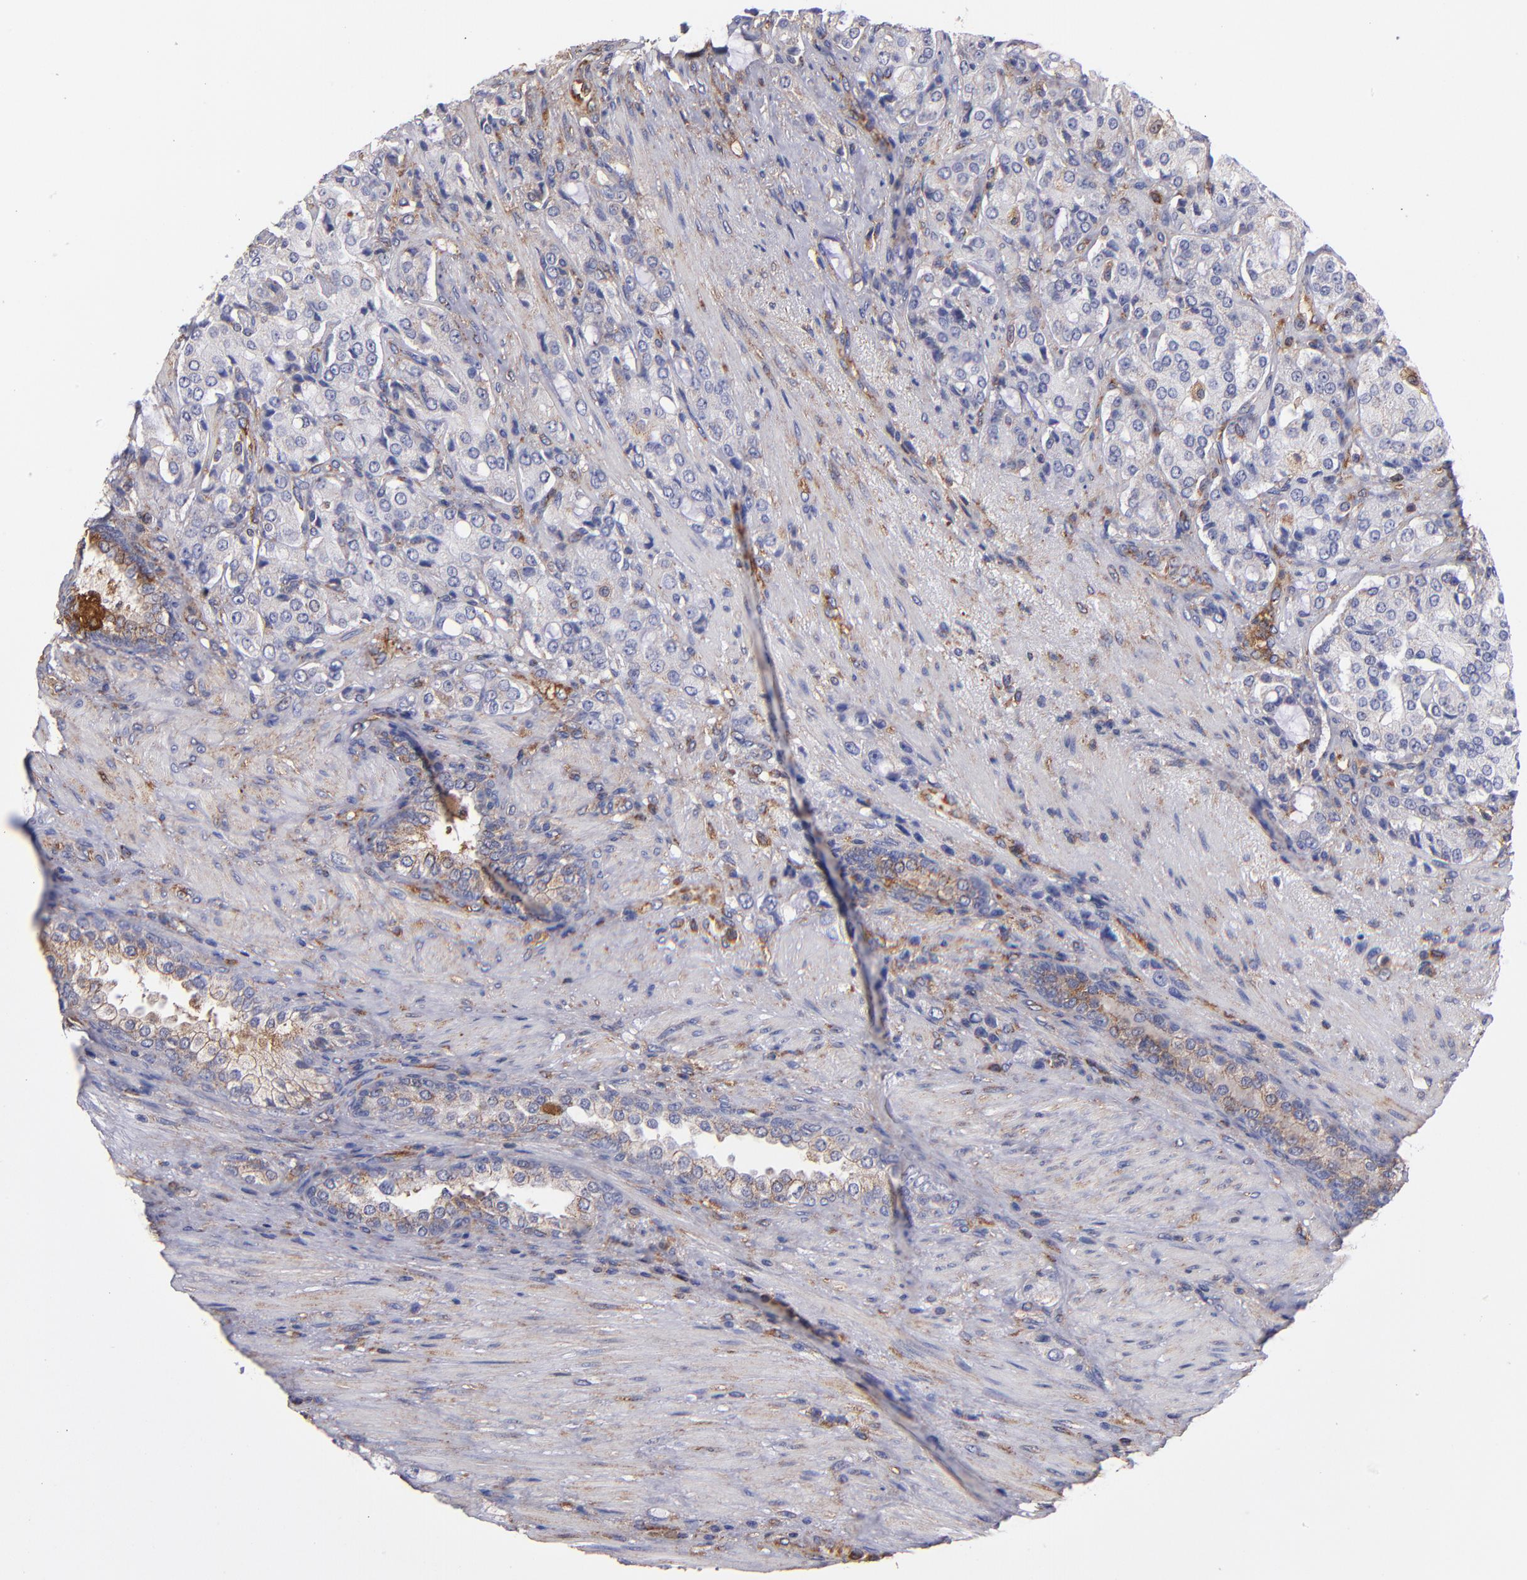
{"staining": {"intensity": "negative", "quantity": "none", "location": "none"}, "tissue": "prostate cancer", "cell_type": "Tumor cells", "image_type": "cancer", "snomed": [{"axis": "morphology", "description": "Adenocarcinoma, High grade"}, {"axis": "topography", "description": "Prostate"}], "caption": "Immunohistochemistry (IHC) histopathology image of neoplastic tissue: prostate cancer stained with DAB (3,3'-diaminobenzidine) displays no significant protein staining in tumor cells.", "gene": "MVP", "patient": {"sex": "male", "age": 72}}